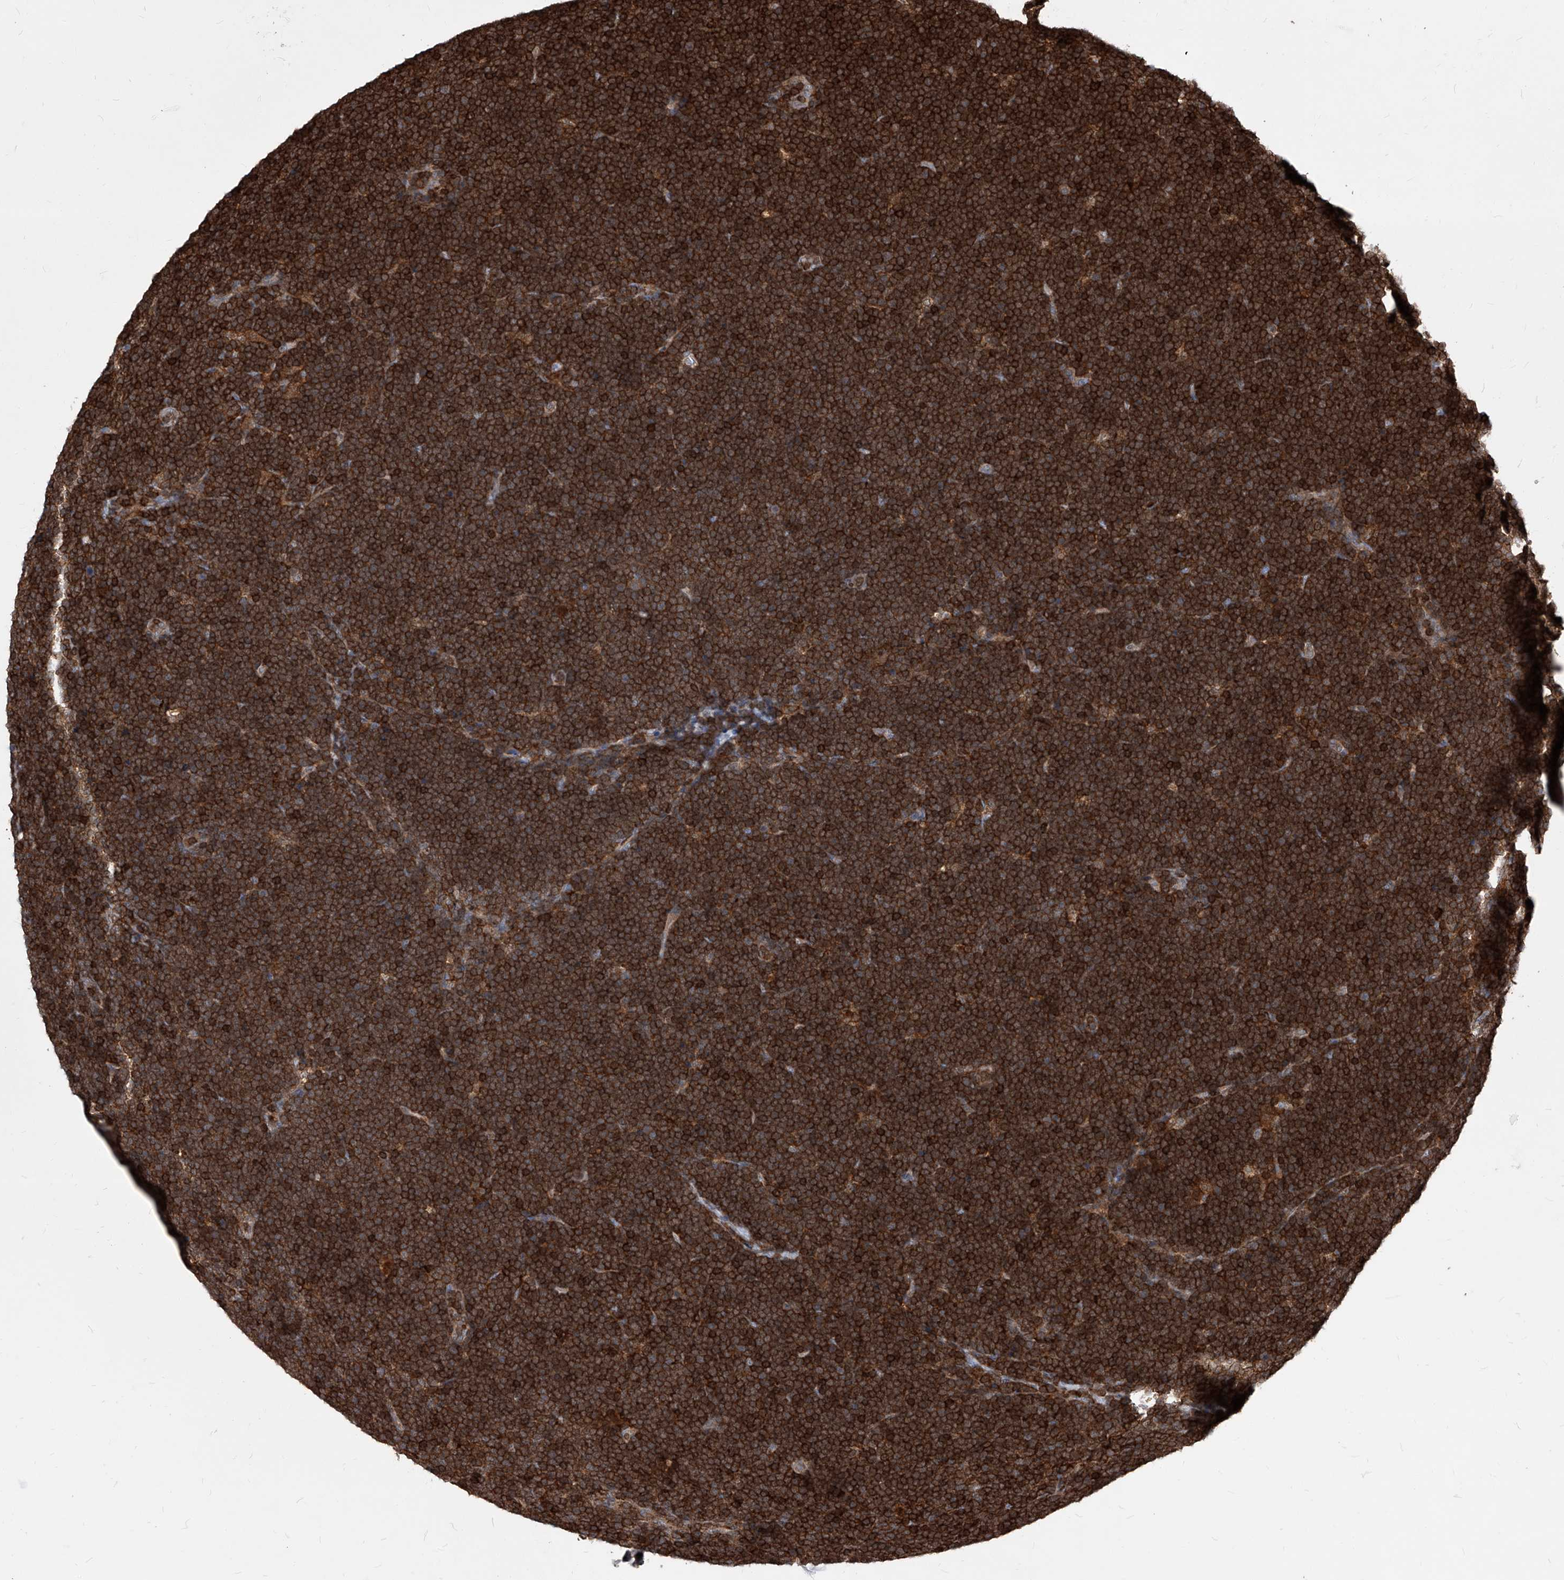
{"staining": {"intensity": "strong", "quantity": ">75%", "location": "cytoplasmic/membranous,nuclear"}, "tissue": "lymphoma", "cell_type": "Tumor cells", "image_type": "cancer", "snomed": [{"axis": "morphology", "description": "Malignant lymphoma, non-Hodgkin's type, High grade"}, {"axis": "topography", "description": "Lymph node"}], "caption": "An image showing strong cytoplasmic/membranous and nuclear staining in about >75% of tumor cells in high-grade malignant lymphoma, non-Hodgkin's type, as visualized by brown immunohistochemical staining.", "gene": "ABRACL", "patient": {"sex": "male", "age": 13}}